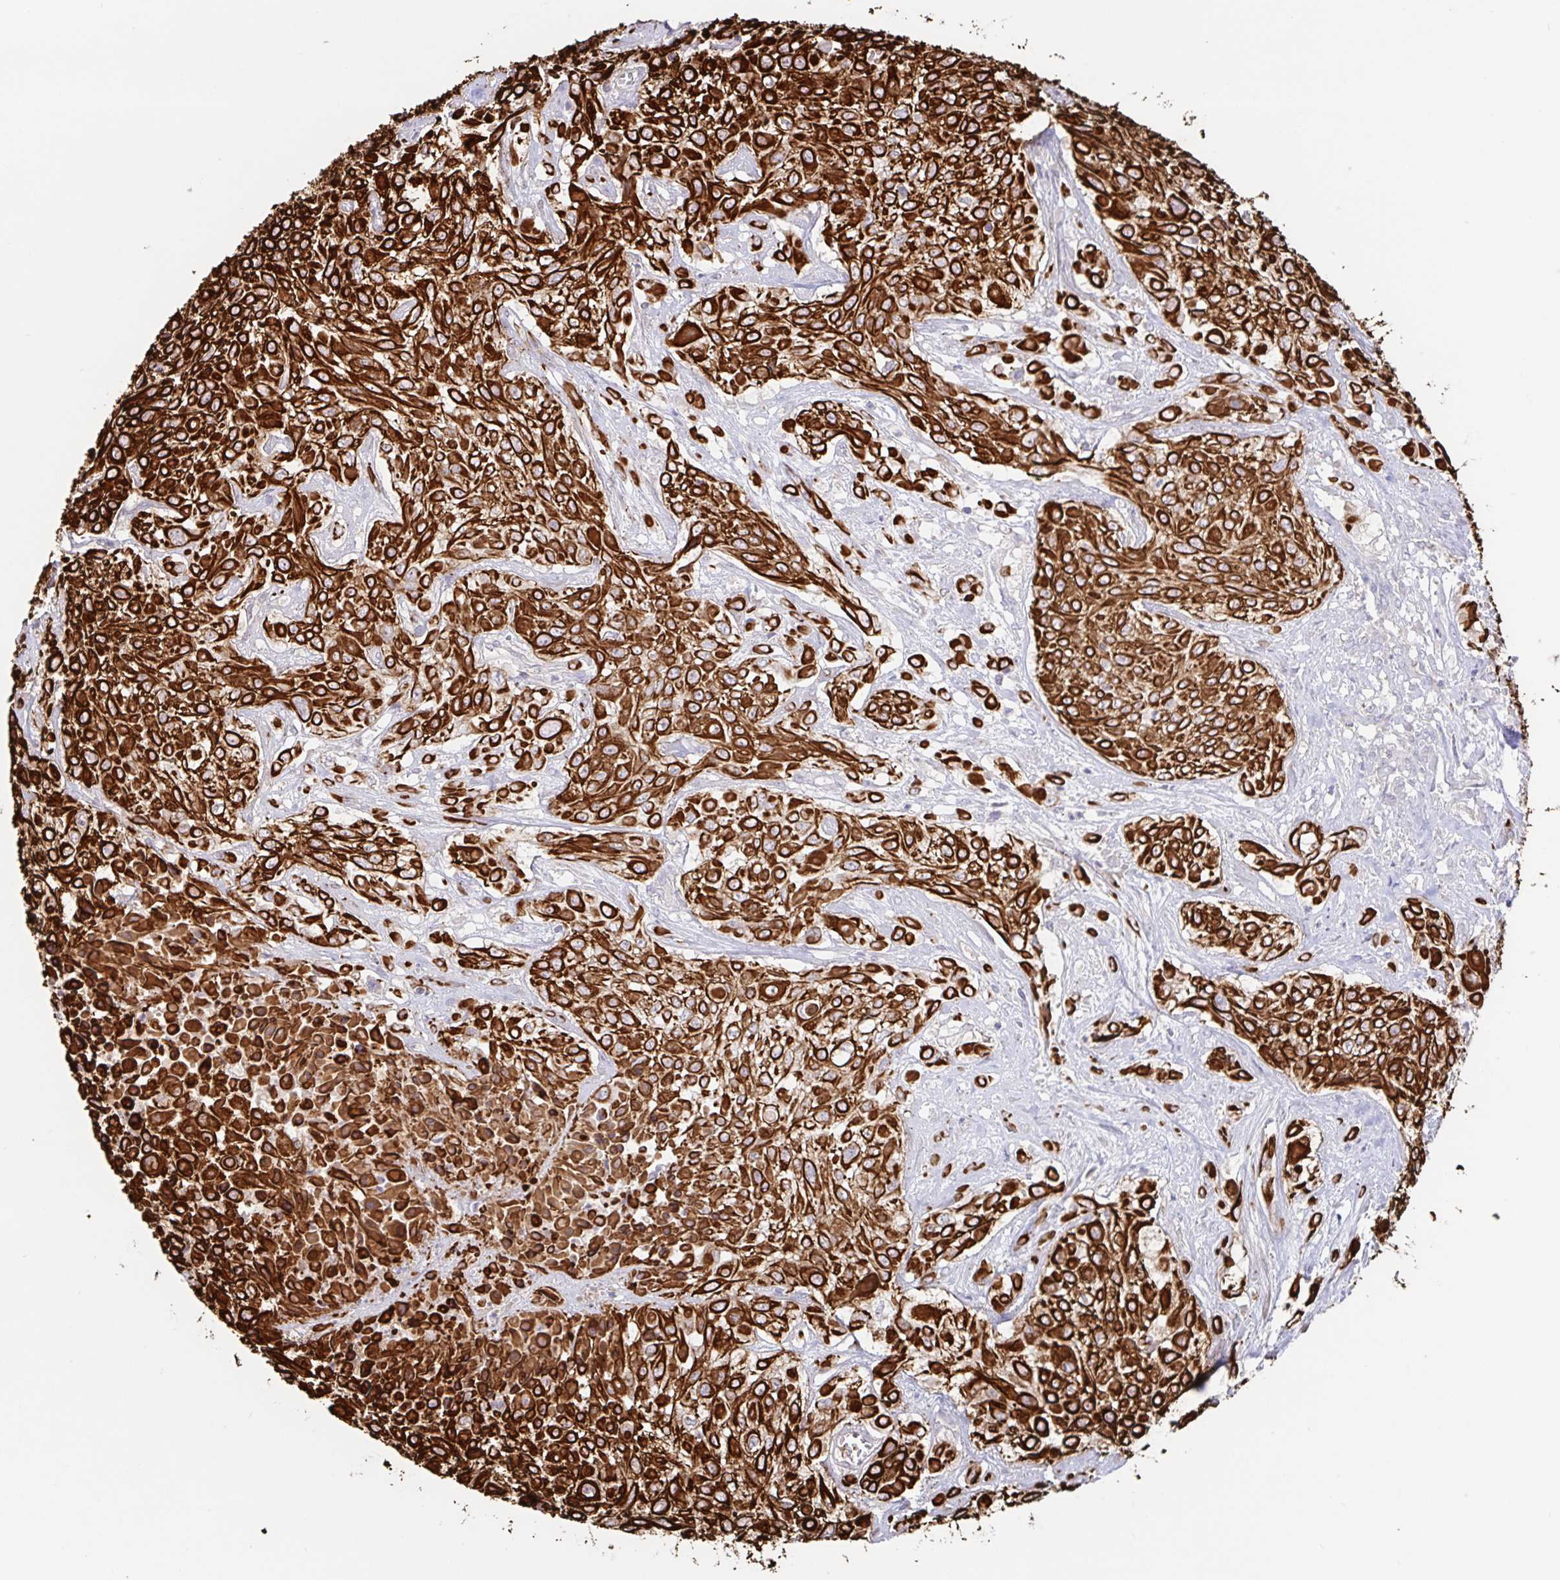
{"staining": {"intensity": "strong", "quantity": ">75%", "location": "cytoplasmic/membranous"}, "tissue": "urothelial cancer", "cell_type": "Tumor cells", "image_type": "cancer", "snomed": [{"axis": "morphology", "description": "Urothelial carcinoma, High grade"}, {"axis": "topography", "description": "Urinary bladder"}], "caption": "Strong cytoplasmic/membranous expression is seen in approximately >75% of tumor cells in urothelial cancer.", "gene": "AACS", "patient": {"sex": "male", "age": 57}}